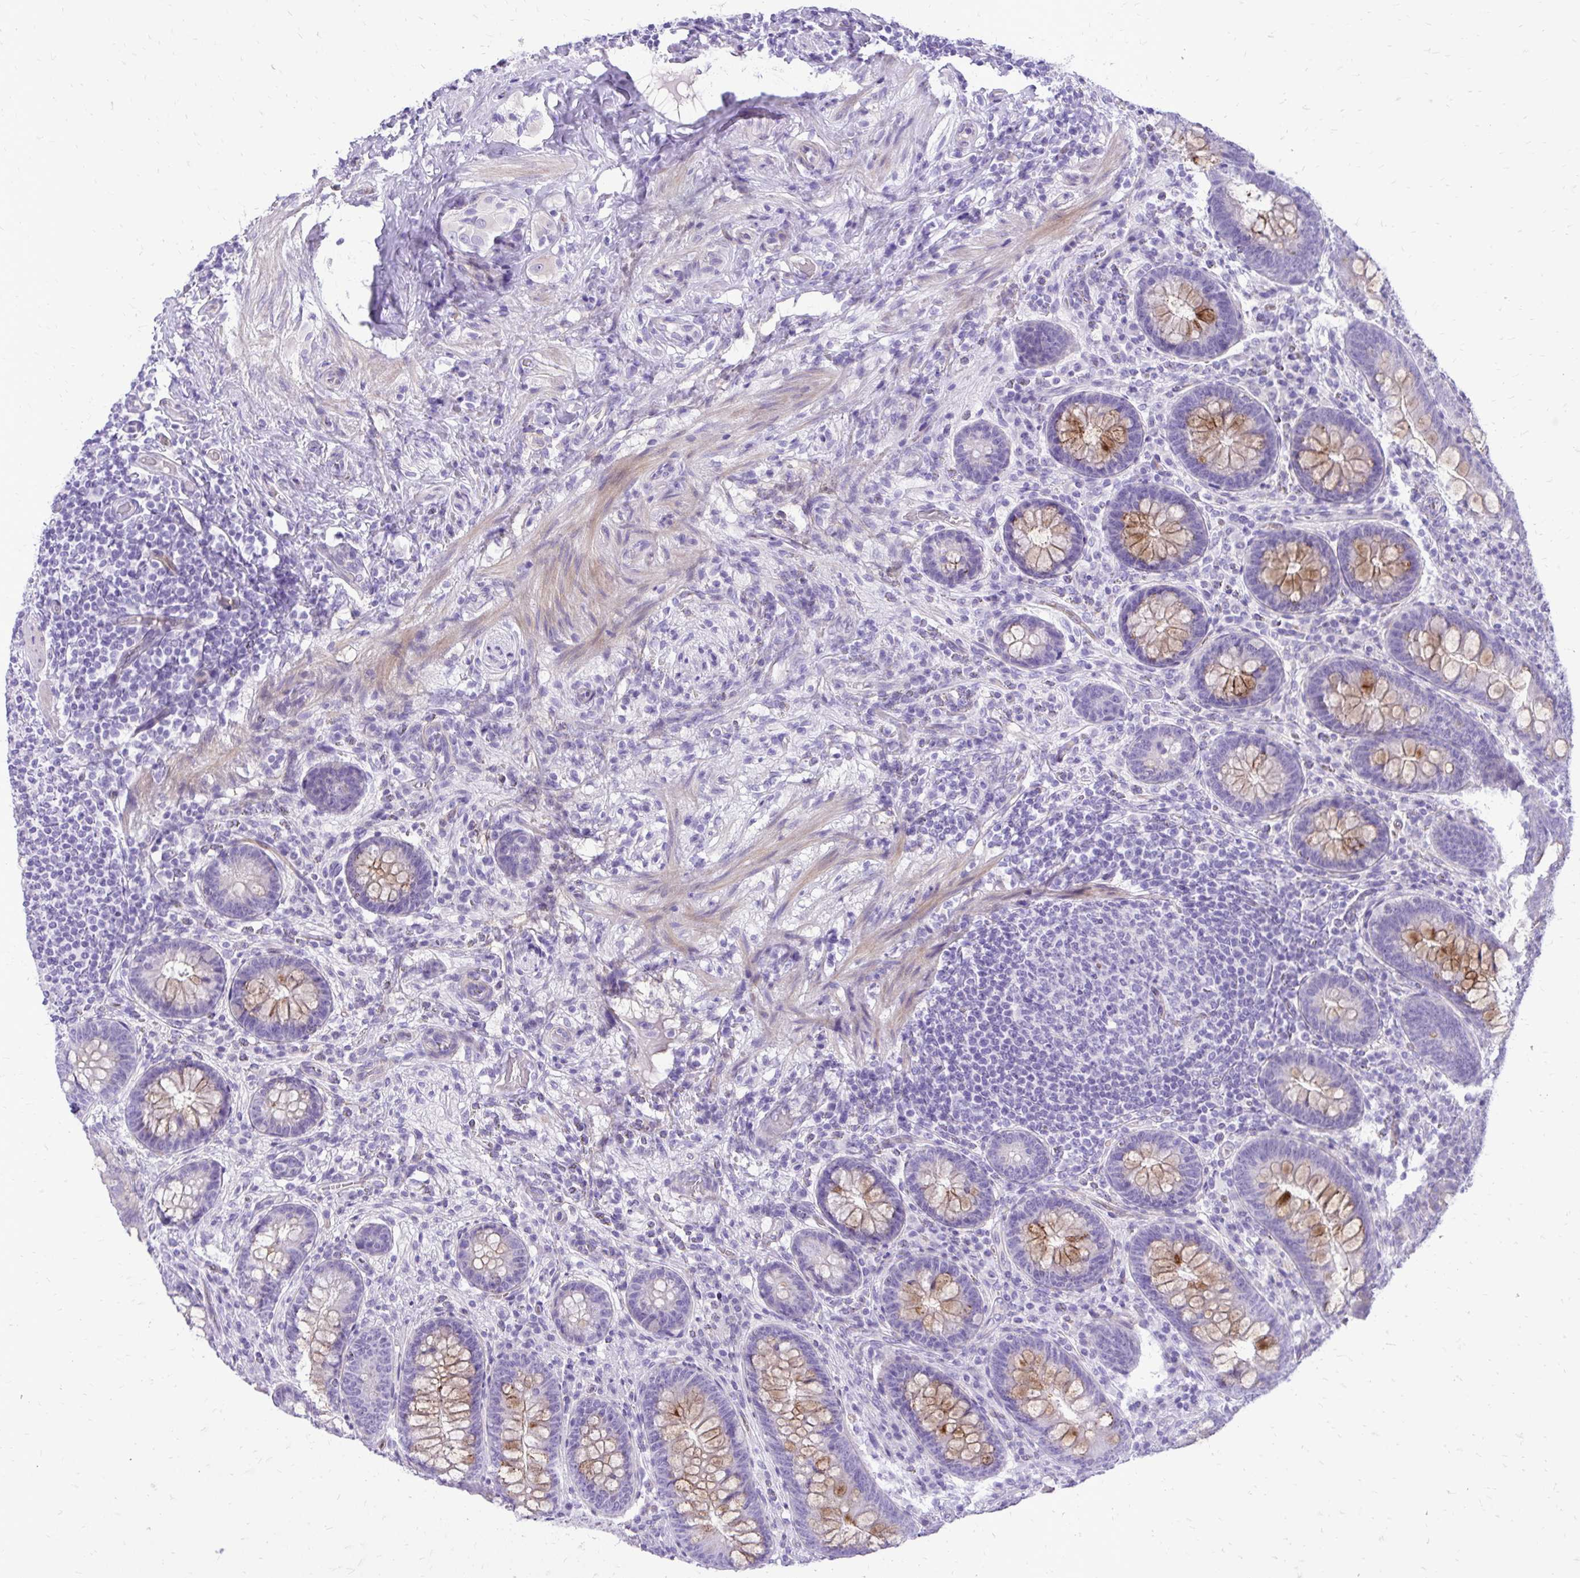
{"staining": {"intensity": "moderate", "quantity": "25%-75%", "location": "cytoplasmic/membranous"}, "tissue": "appendix", "cell_type": "Glandular cells", "image_type": "normal", "snomed": [{"axis": "morphology", "description": "Normal tissue, NOS"}, {"axis": "topography", "description": "Appendix"}], "caption": "High-magnification brightfield microscopy of unremarkable appendix stained with DAB (3,3'-diaminobenzidine) (brown) and counterstained with hematoxylin (blue). glandular cells exhibit moderate cytoplasmic/membranous expression is appreciated in about25%-75% of cells.", "gene": "PELI3", "patient": {"sex": "male", "age": 71}}